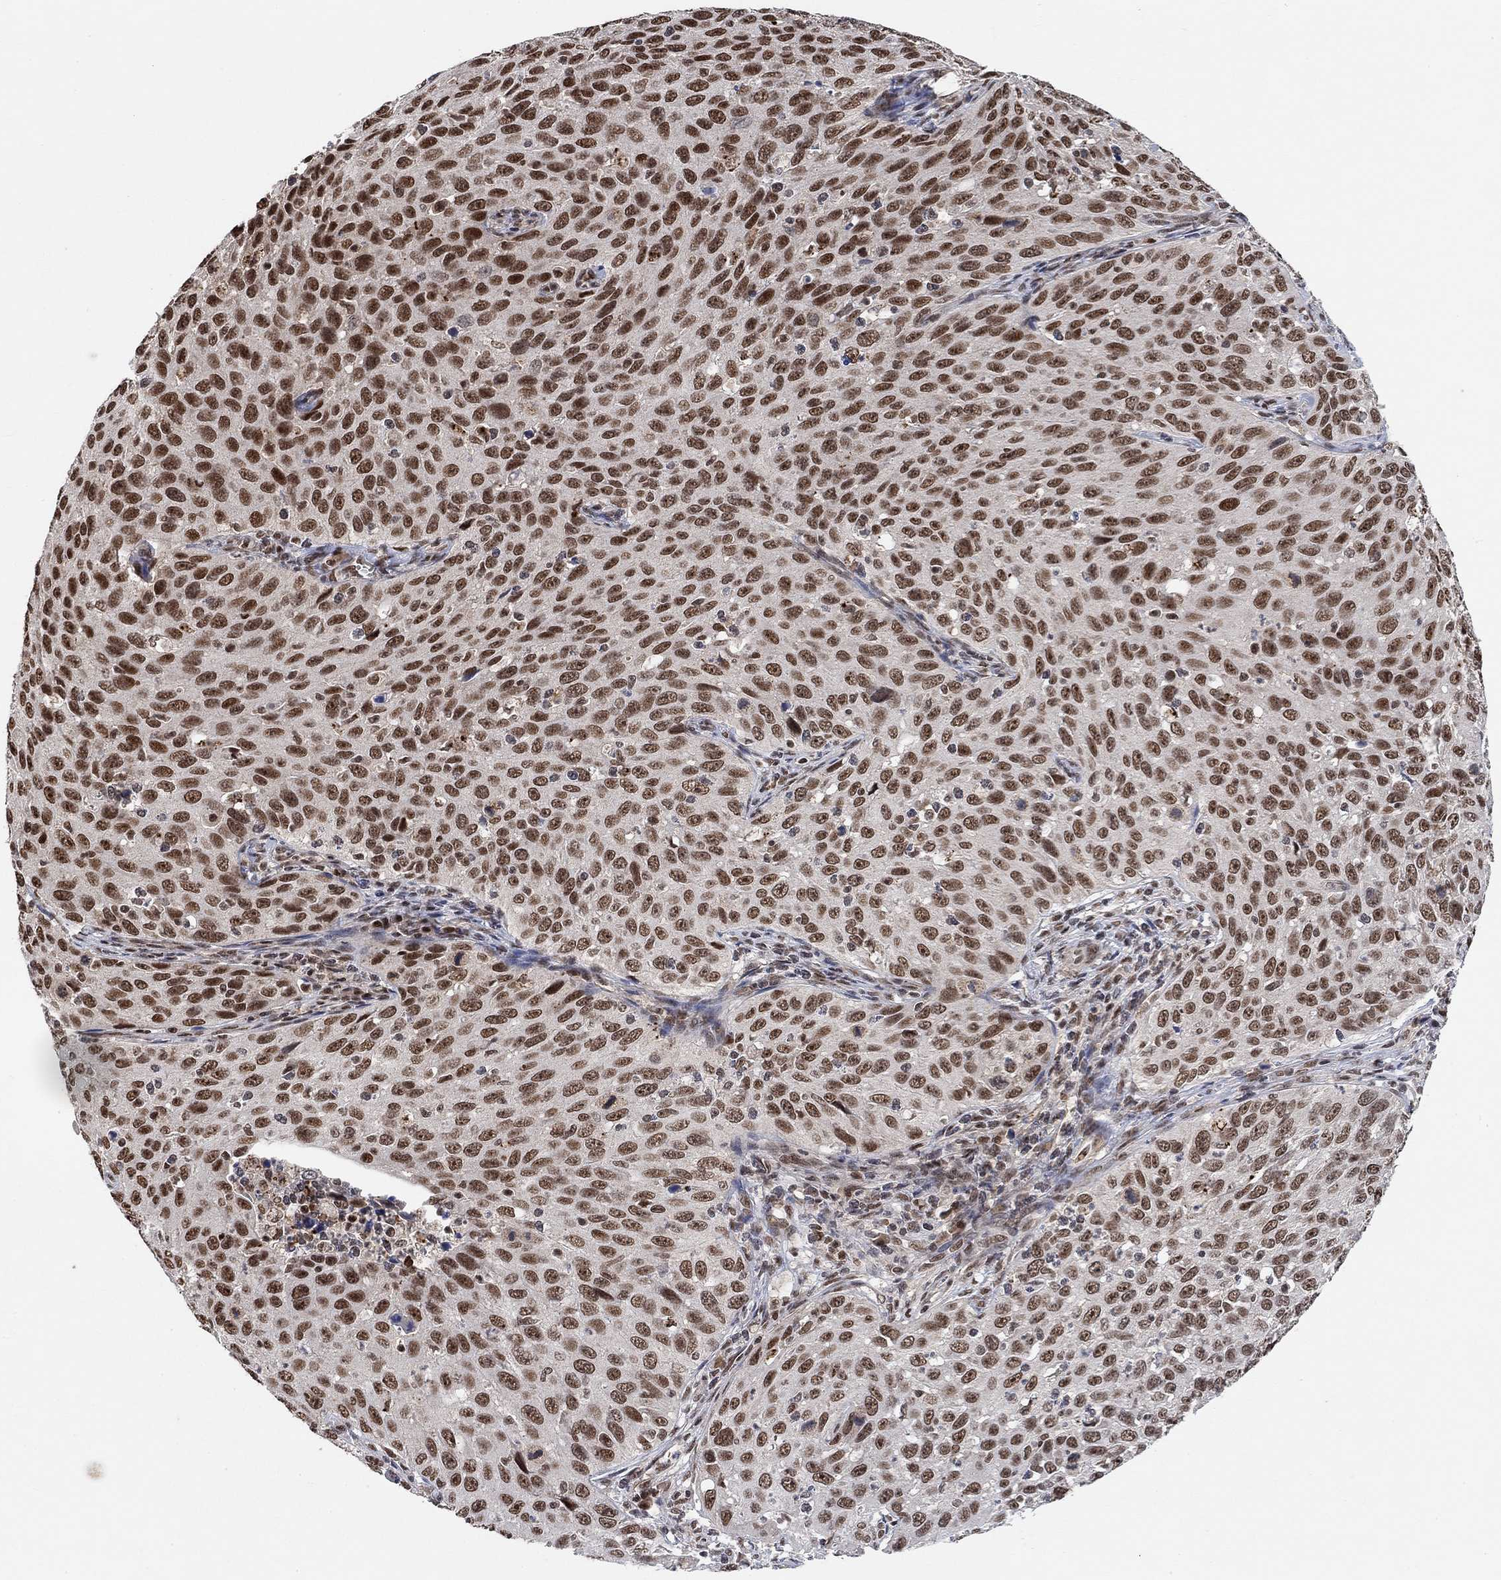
{"staining": {"intensity": "strong", "quantity": ">75%", "location": "nuclear"}, "tissue": "cervical cancer", "cell_type": "Tumor cells", "image_type": "cancer", "snomed": [{"axis": "morphology", "description": "Squamous cell carcinoma, NOS"}, {"axis": "topography", "description": "Cervix"}], "caption": "This is a micrograph of IHC staining of cervical squamous cell carcinoma, which shows strong expression in the nuclear of tumor cells.", "gene": "THAP8", "patient": {"sex": "female", "age": 26}}